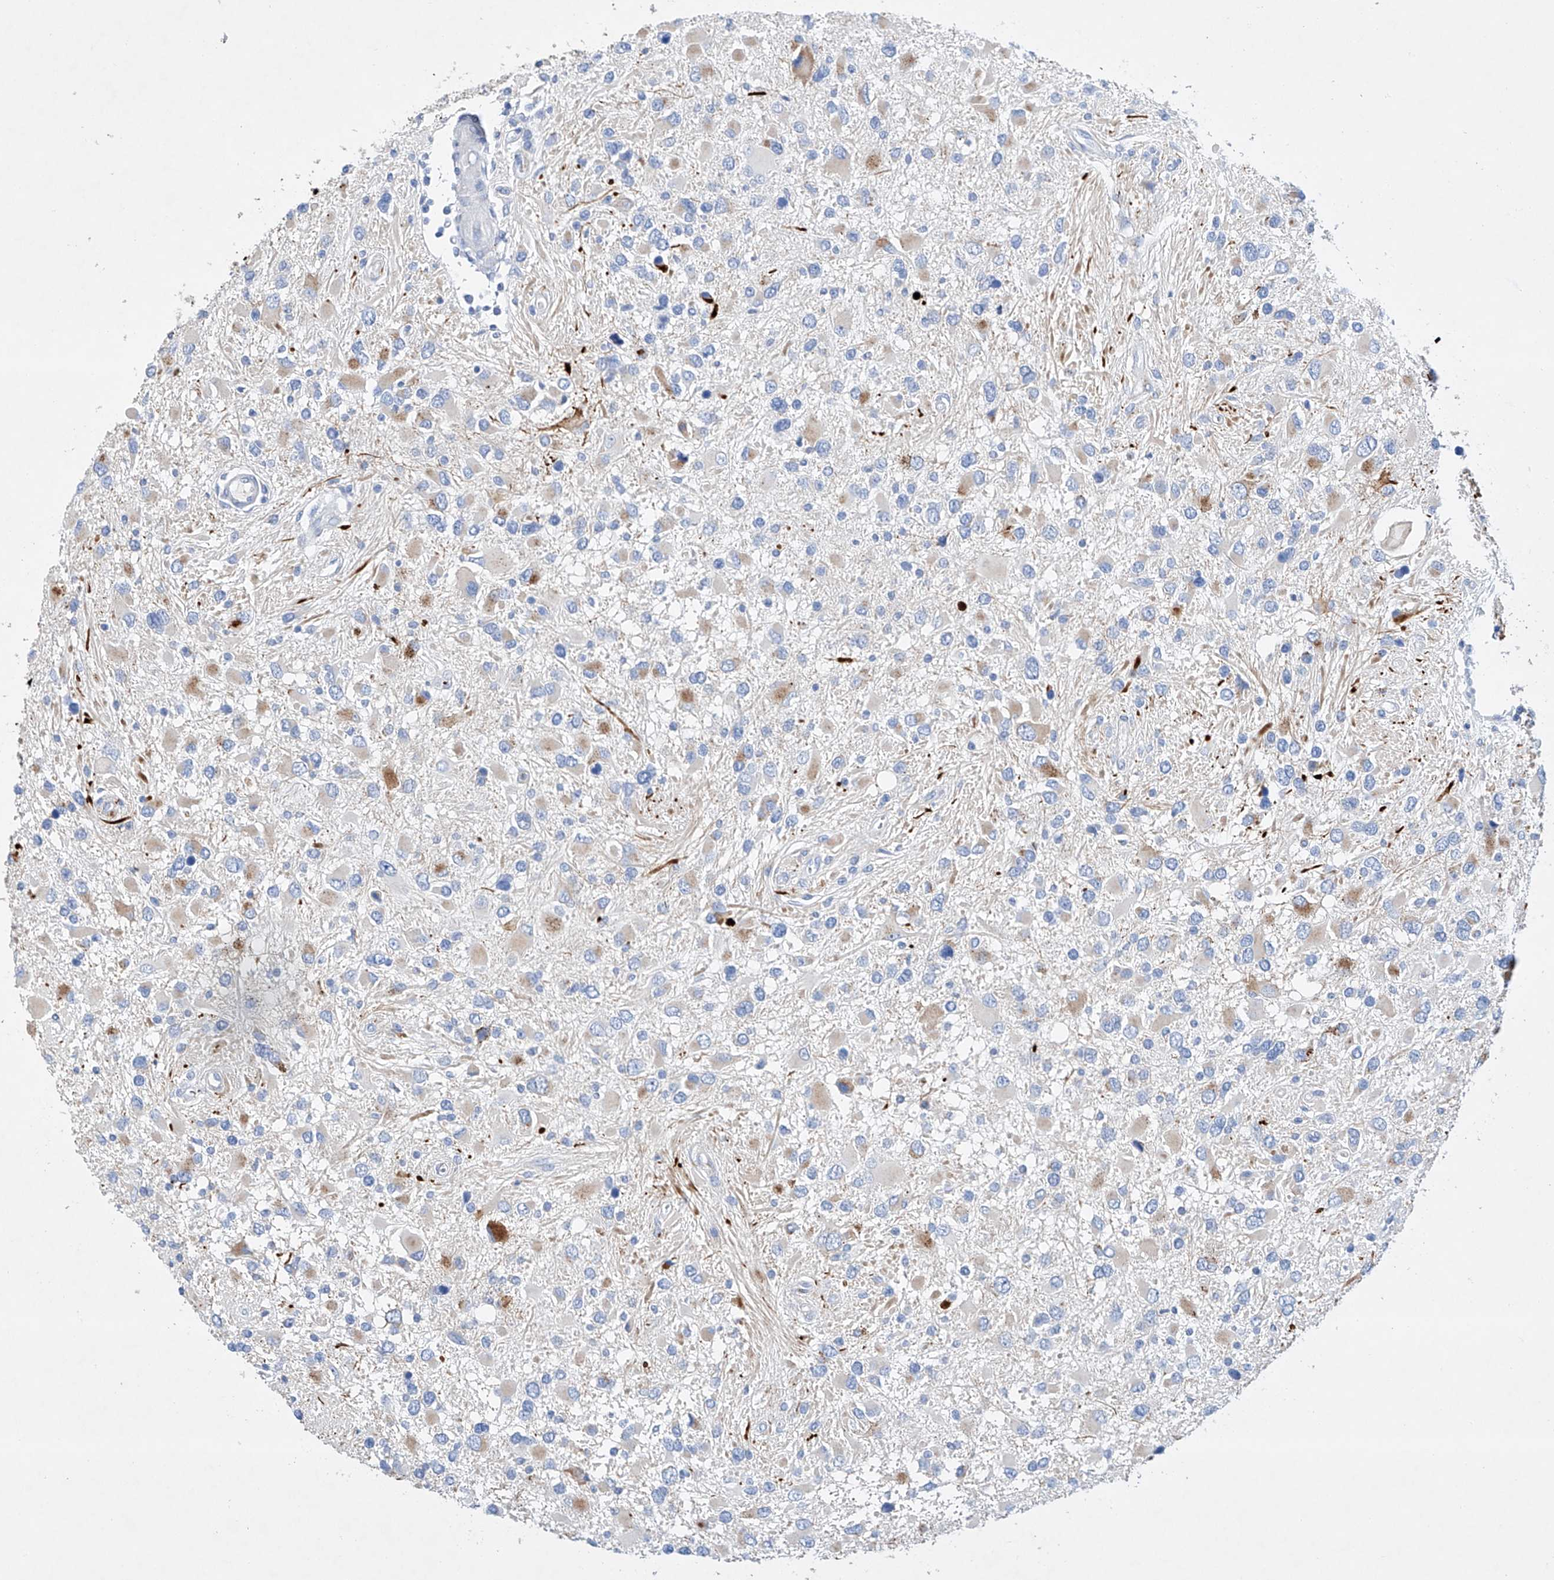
{"staining": {"intensity": "moderate", "quantity": "<25%", "location": "cytoplasmic/membranous"}, "tissue": "glioma", "cell_type": "Tumor cells", "image_type": "cancer", "snomed": [{"axis": "morphology", "description": "Glioma, malignant, High grade"}, {"axis": "topography", "description": "Brain"}], "caption": "Protein positivity by immunohistochemistry displays moderate cytoplasmic/membranous expression in approximately <25% of tumor cells in malignant glioma (high-grade). (brown staining indicates protein expression, while blue staining denotes nuclei).", "gene": "LURAP1", "patient": {"sex": "male", "age": 53}}